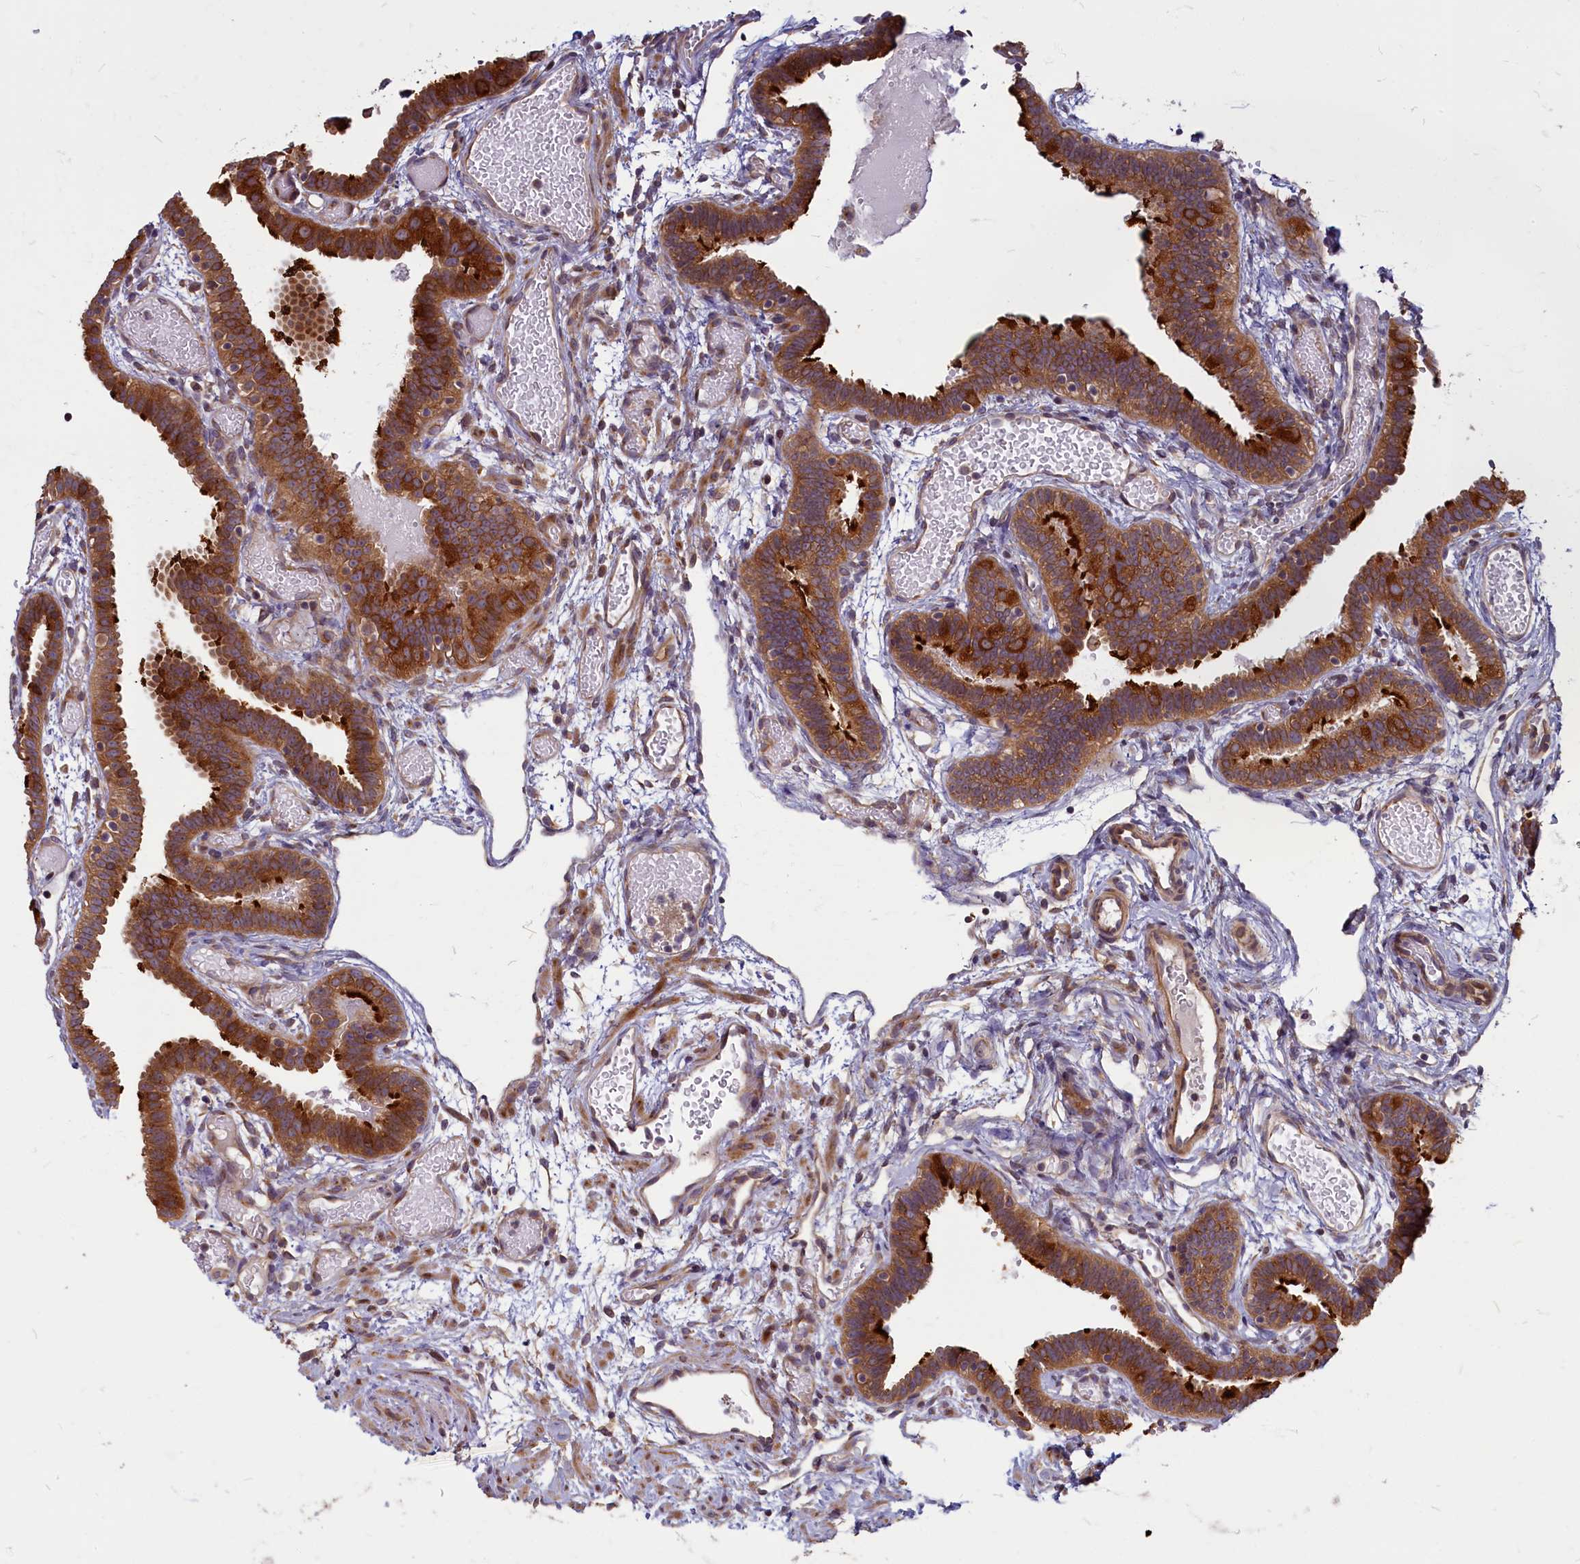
{"staining": {"intensity": "strong", "quantity": ">75%", "location": "cytoplasmic/membranous"}, "tissue": "fallopian tube", "cell_type": "Glandular cells", "image_type": "normal", "snomed": [{"axis": "morphology", "description": "Normal tissue, NOS"}, {"axis": "topography", "description": "Fallopian tube"}], "caption": "Normal fallopian tube was stained to show a protein in brown. There is high levels of strong cytoplasmic/membranous positivity in about >75% of glandular cells. The staining is performed using DAB (3,3'-diaminobenzidine) brown chromogen to label protein expression. The nuclei are counter-stained blue using hematoxylin.", "gene": "ENSG00000274944", "patient": {"sex": "female", "age": 37}}